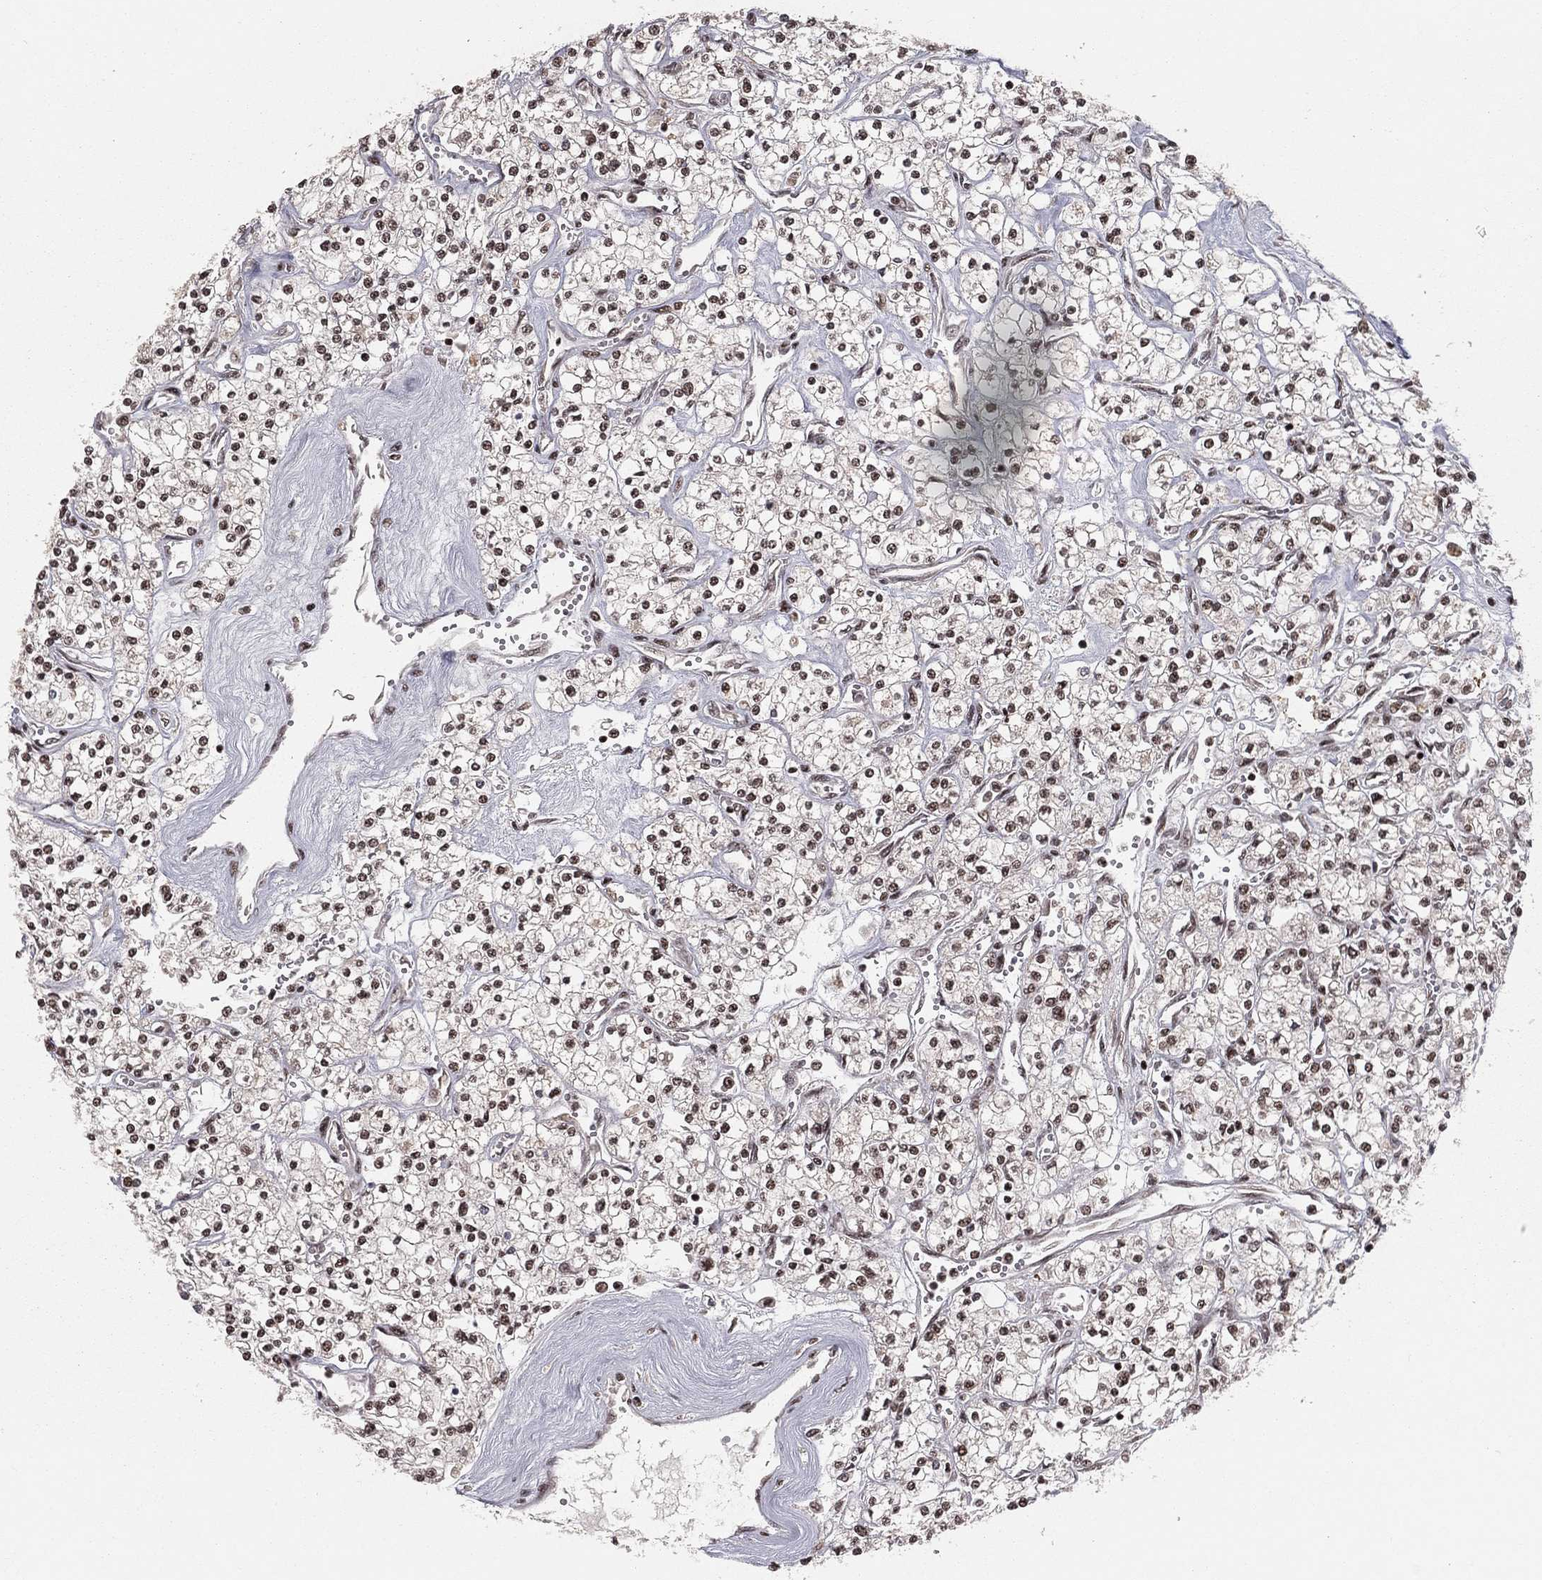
{"staining": {"intensity": "moderate", "quantity": "25%-75%", "location": "nuclear"}, "tissue": "renal cancer", "cell_type": "Tumor cells", "image_type": "cancer", "snomed": [{"axis": "morphology", "description": "Adenocarcinoma, NOS"}, {"axis": "topography", "description": "Kidney"}], "caption": "This is an image of IHC staining of renal cancer (adenocarcinoma), which shows moderate positivity in the nuclear of tumor cells.", "gene": "NFYB", "patient": {"sex": "male", "age": 80}}